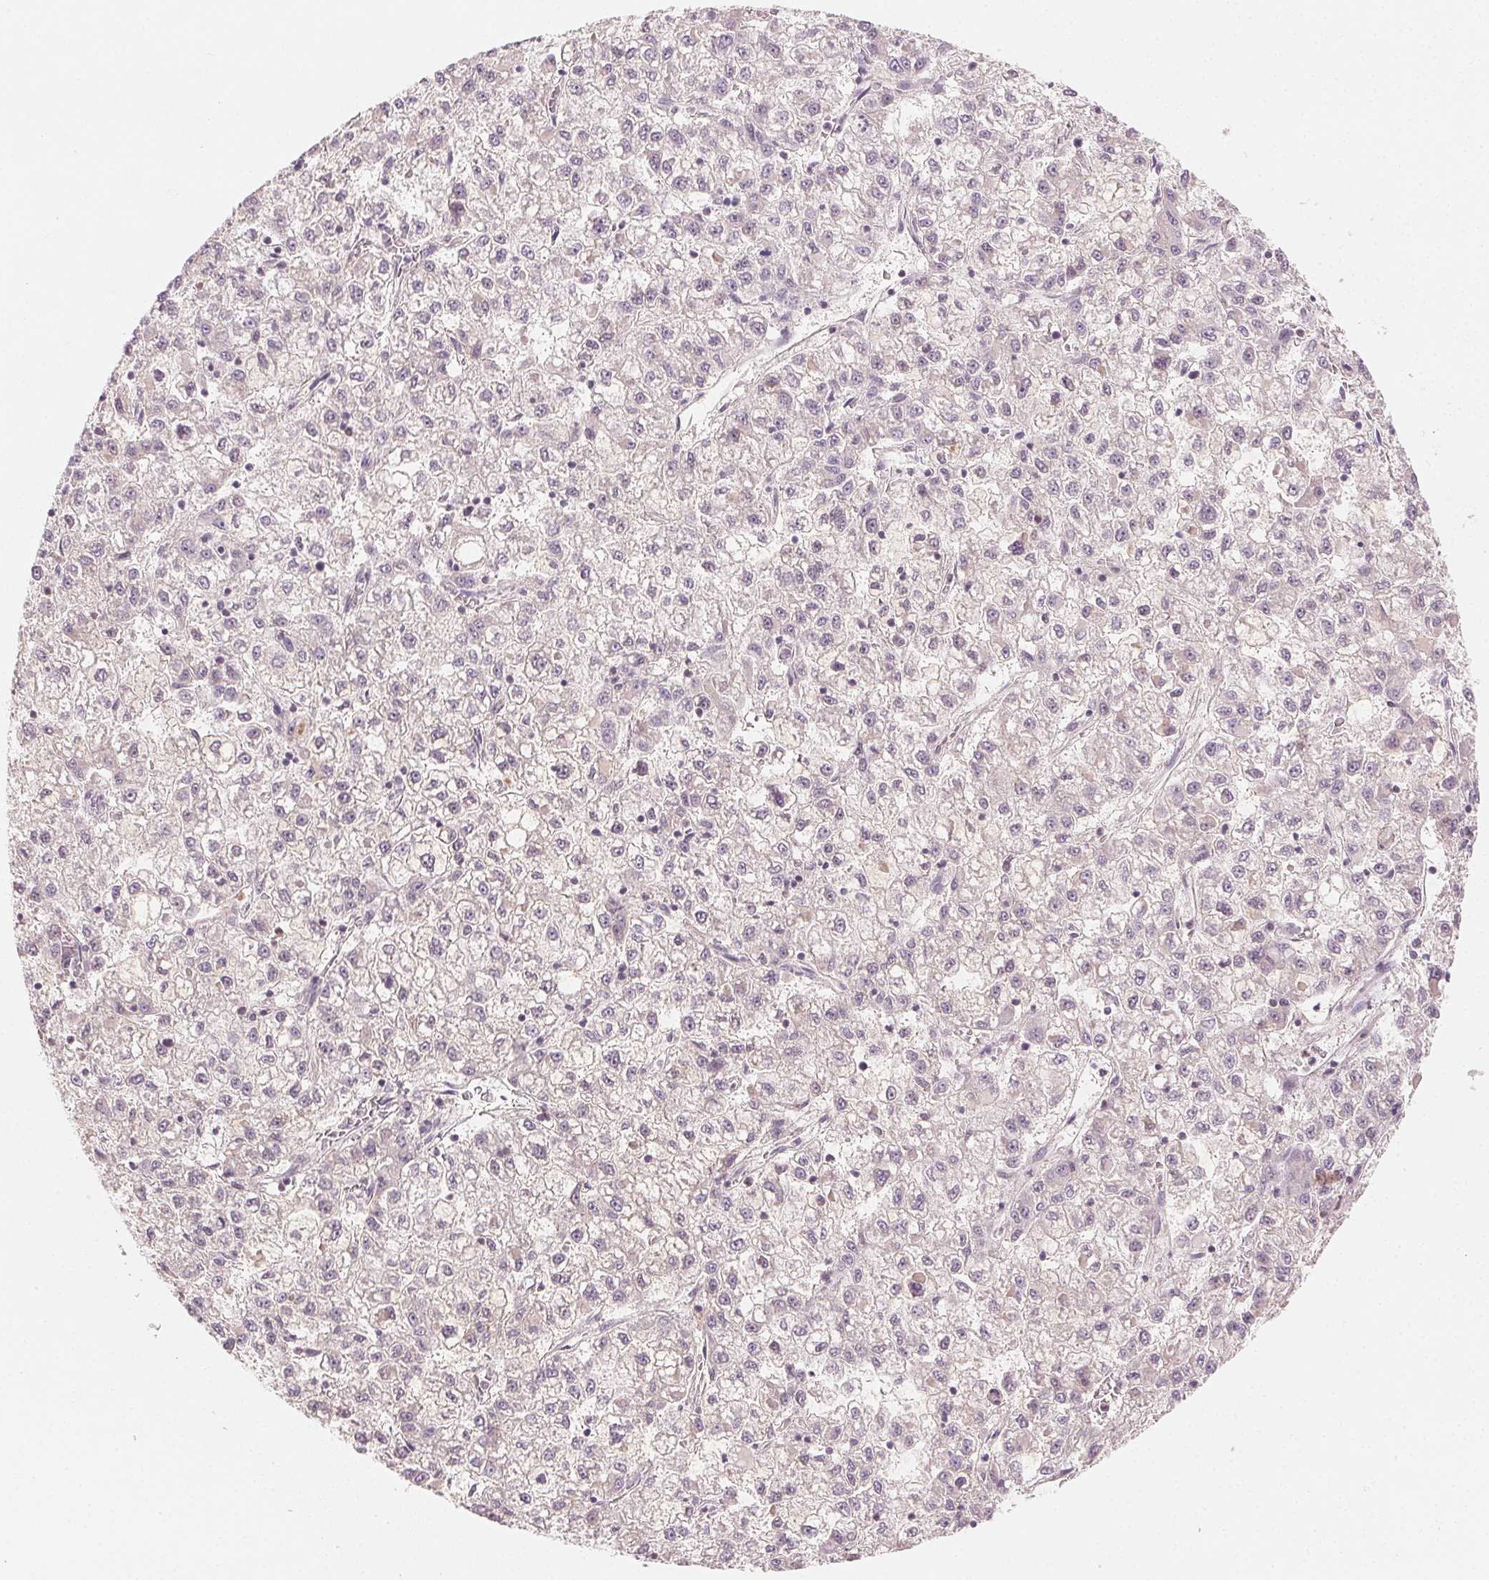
{"staining": {"intensity": "negative", "quantity": "none", "location": "none"}, "tissue": "liver cancer", "cell_type": "Tumor cells", "image_type": "cancer", "snomed": [{"axis": "morphology", "description": "Carcinoma, Hepatocellular, NOS"}, {"axis": "topography", "description": "Liver"}], "caption": "Liver cancer (hepatocellular carcinoma) was stained to show a protein in brown. There is no significant staining in tumor cells.", "gene": "AFM", "patient": {"sex": "male", "age": 40}}